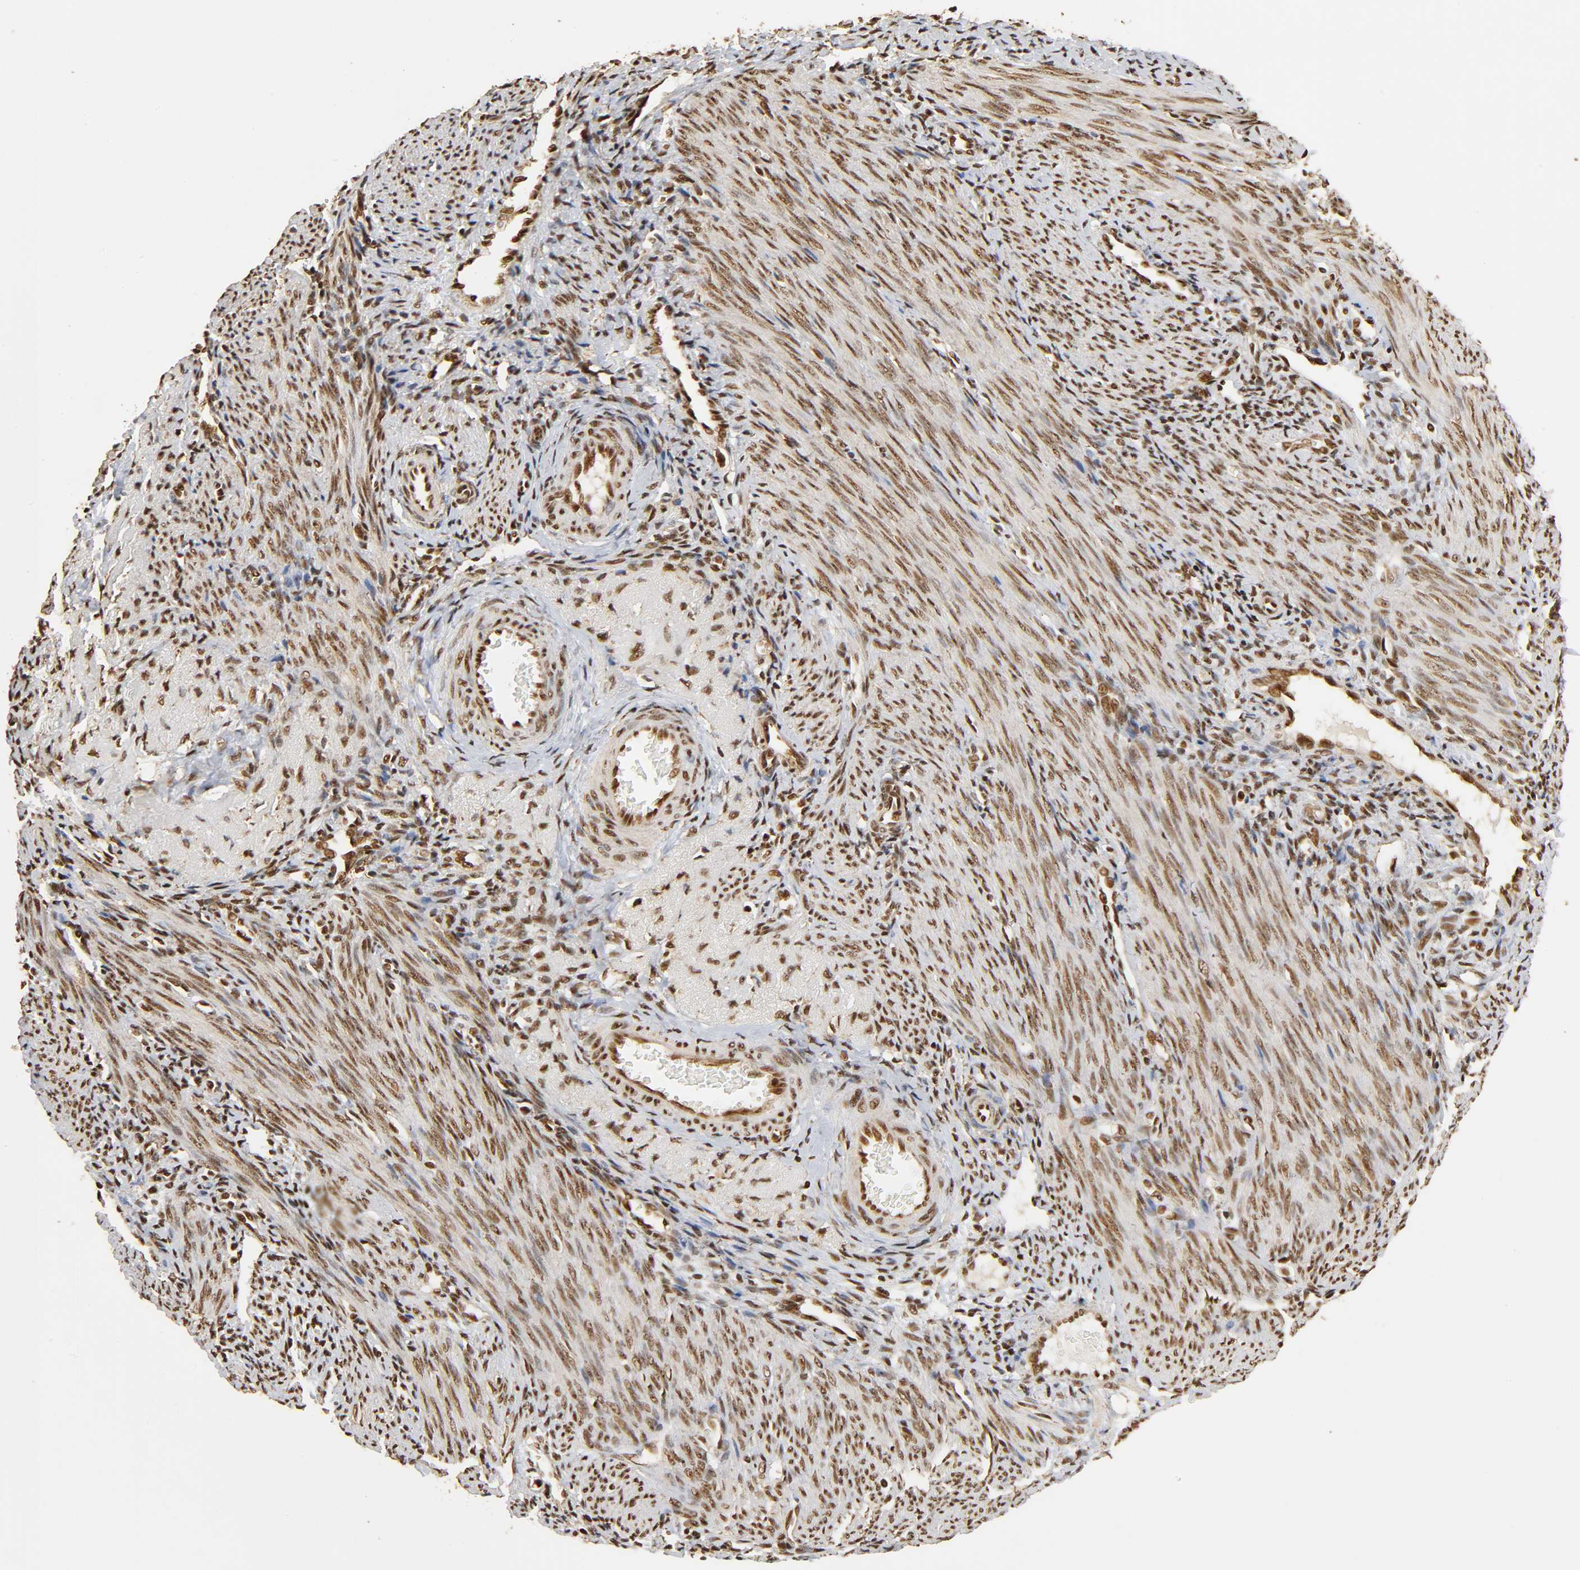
{"staining": {"intensity": "moderate", "quantity": ">75%", "location": "nuclear"}, "tissue": "endometrium", "cell_type": "Cells in endometrial stroma", "image_type": "normal", "snomed": [{"axis": "morphology", "description": "Normal tissue, NOS"}, {"axis": "topography", "description": "Uterus"}, {"axis": "topography", "description": "Endometrium"}], "caption": "A brown stain shows moderate nuclear expression of a protein in cells in endometrial stroma of unremarkable human endometrium. Nuclei are stained in blue.", "gene": "RNF122", "patient": {"sex": "female", "age": 33}}